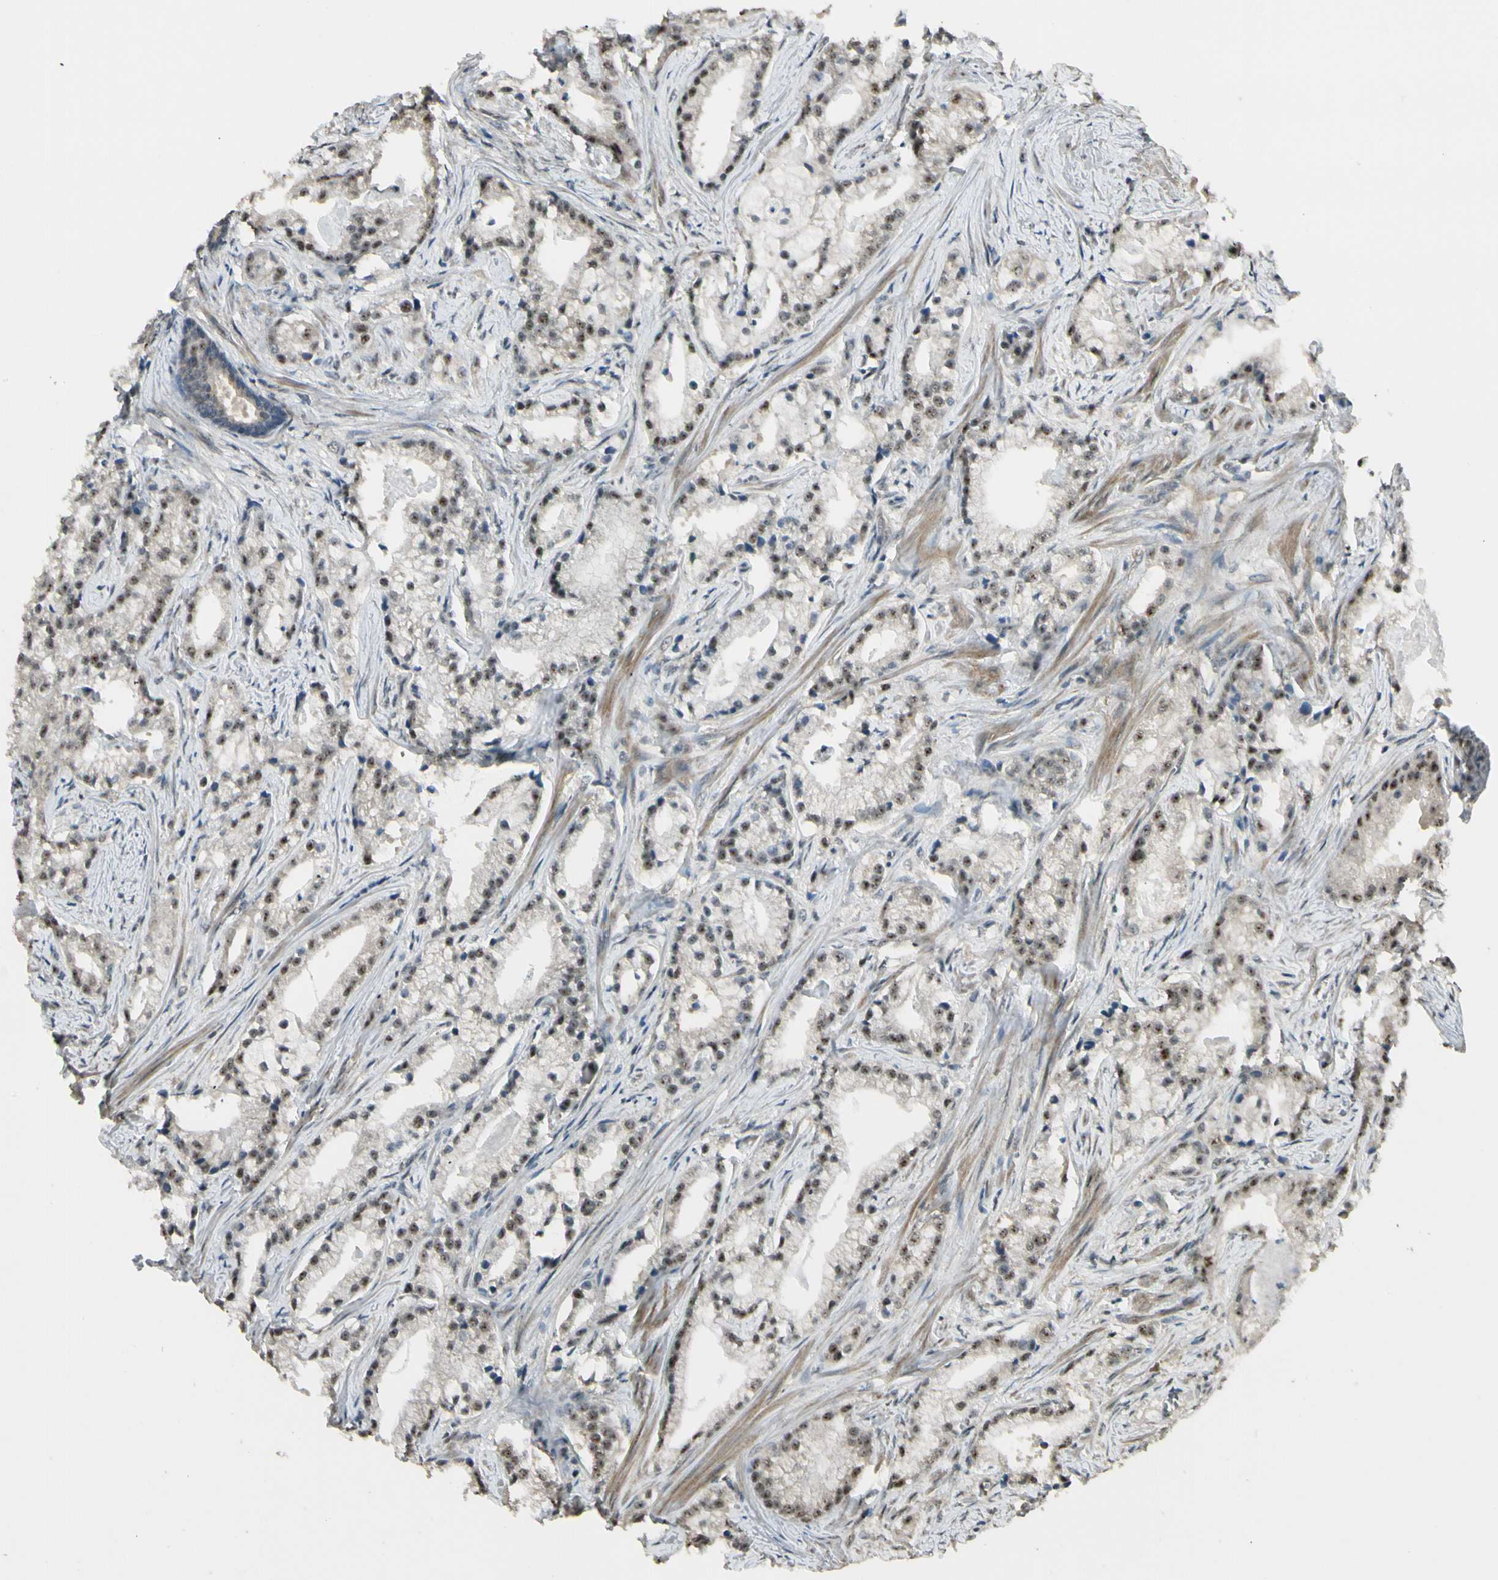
{"staining": {"intensity": "moderate", "quantity": "25%-75%", "location": "cytoplasmic/membranous,nuclear"}, "tissue": "prostate cancer", "cell_type": "Tumor cells", "image_type": "cancer", "snomed": [{"axis": "morphology", "description": "Adenocarcinoma, Low grade"}, {"axis": "topography", "description": "Prostate"}], "caption": "Human prostate cancer stained for a protein (brown) demonstrates moderate cytoplasmic/membranous and nuclear positive staining in approximately 25%-75% of tumor cells.", "gene": "MCPH1", "patient": {"sex": "male", "age": 59}}